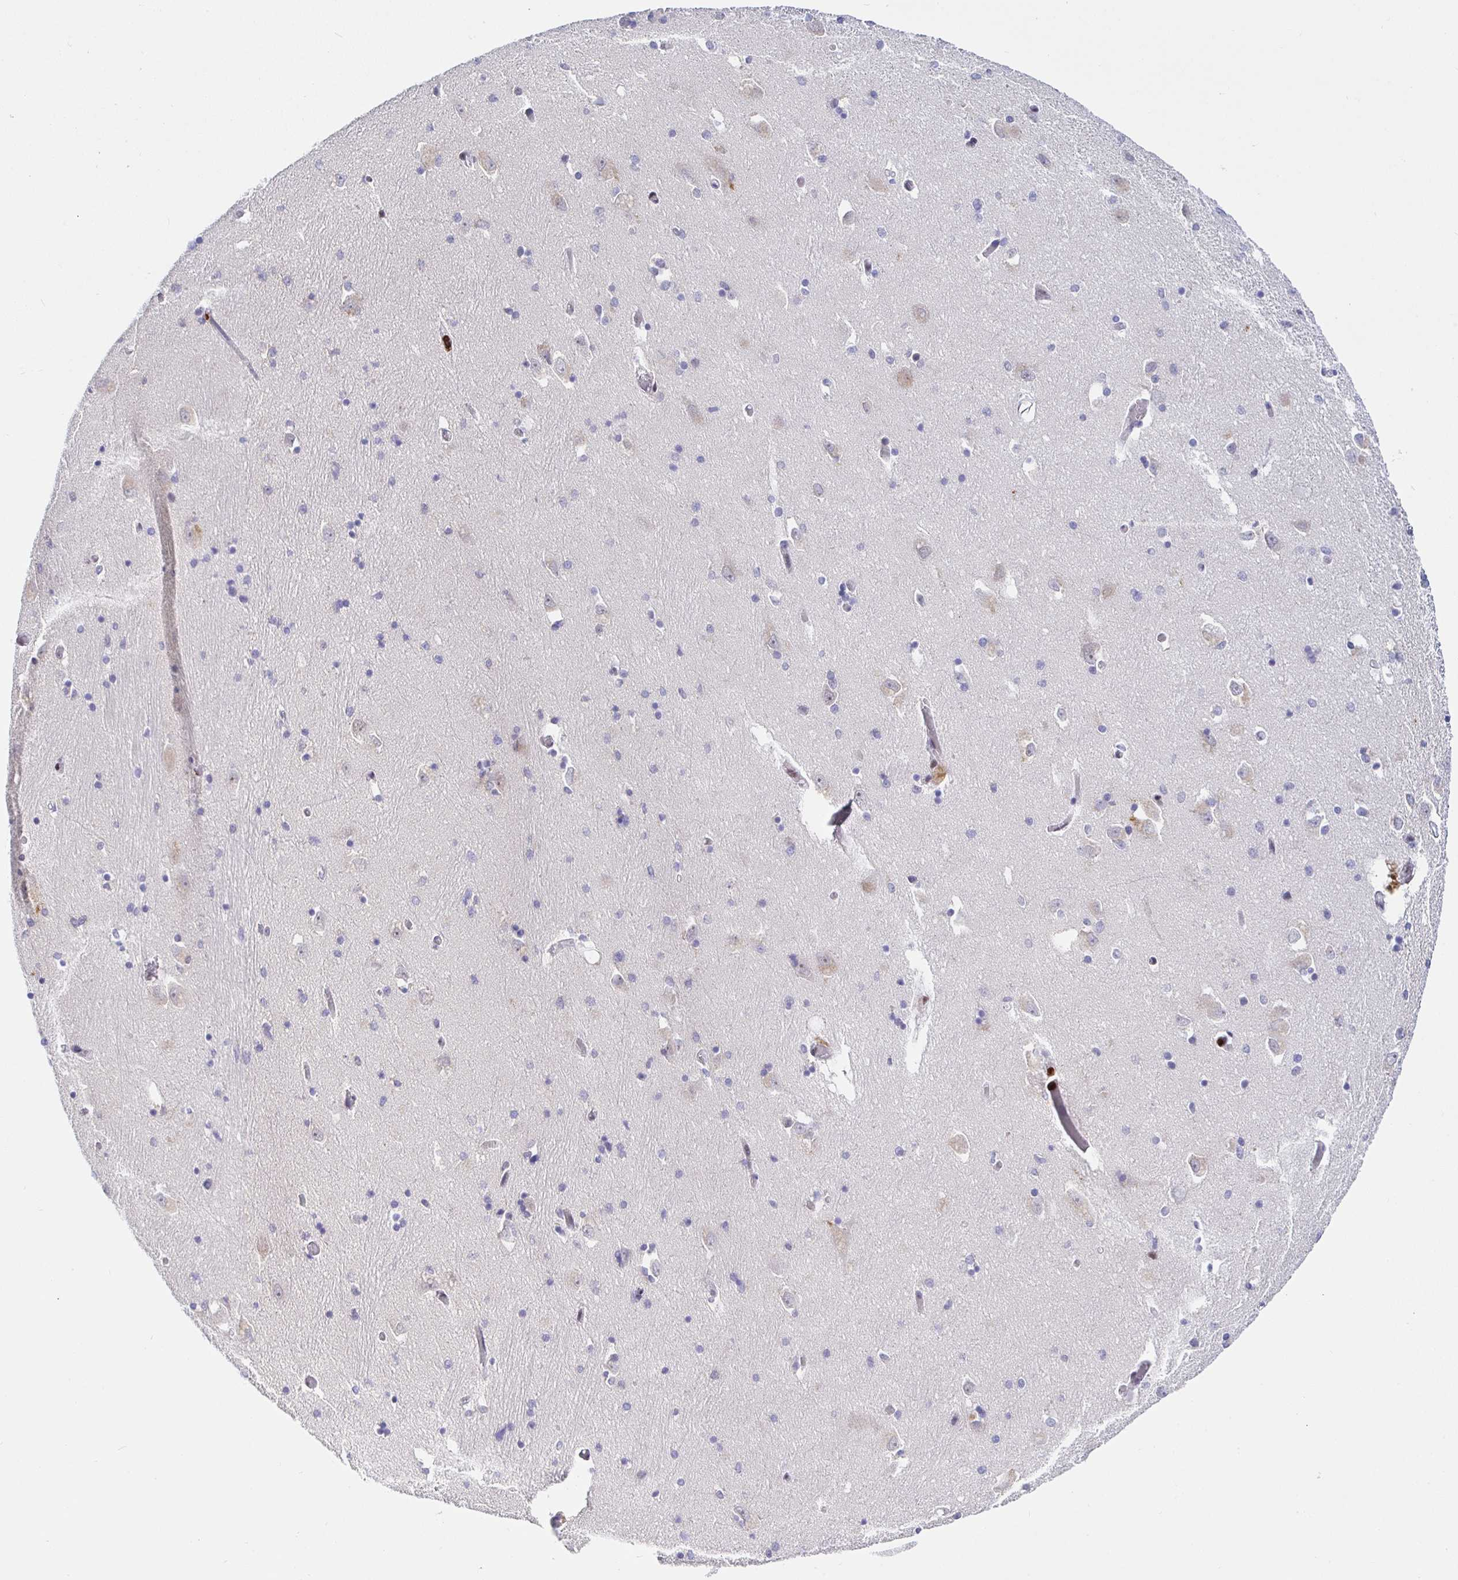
{"staining": {"intensity": "moderate", "quantity": "<25%", "location": "nuclear"}, "tissue": "caudate", "cell_type": "Glial cells", "image_type": "normal", "snomed": [{"axis": "morphology", "description": "Normal tissue, NOS"}, {"axis": "topography", "description": "Lateral ventricle wall"}, {"axis": "topography", "description": "Hippocampus"}], "caption": "This is an image of immunohistochemistry (IHC) staining of normal caudate, which shows moderate staining in the nuclear of glial cells.", "gene": "SETD5", "patient": {"sex": "female", "age": 63}}